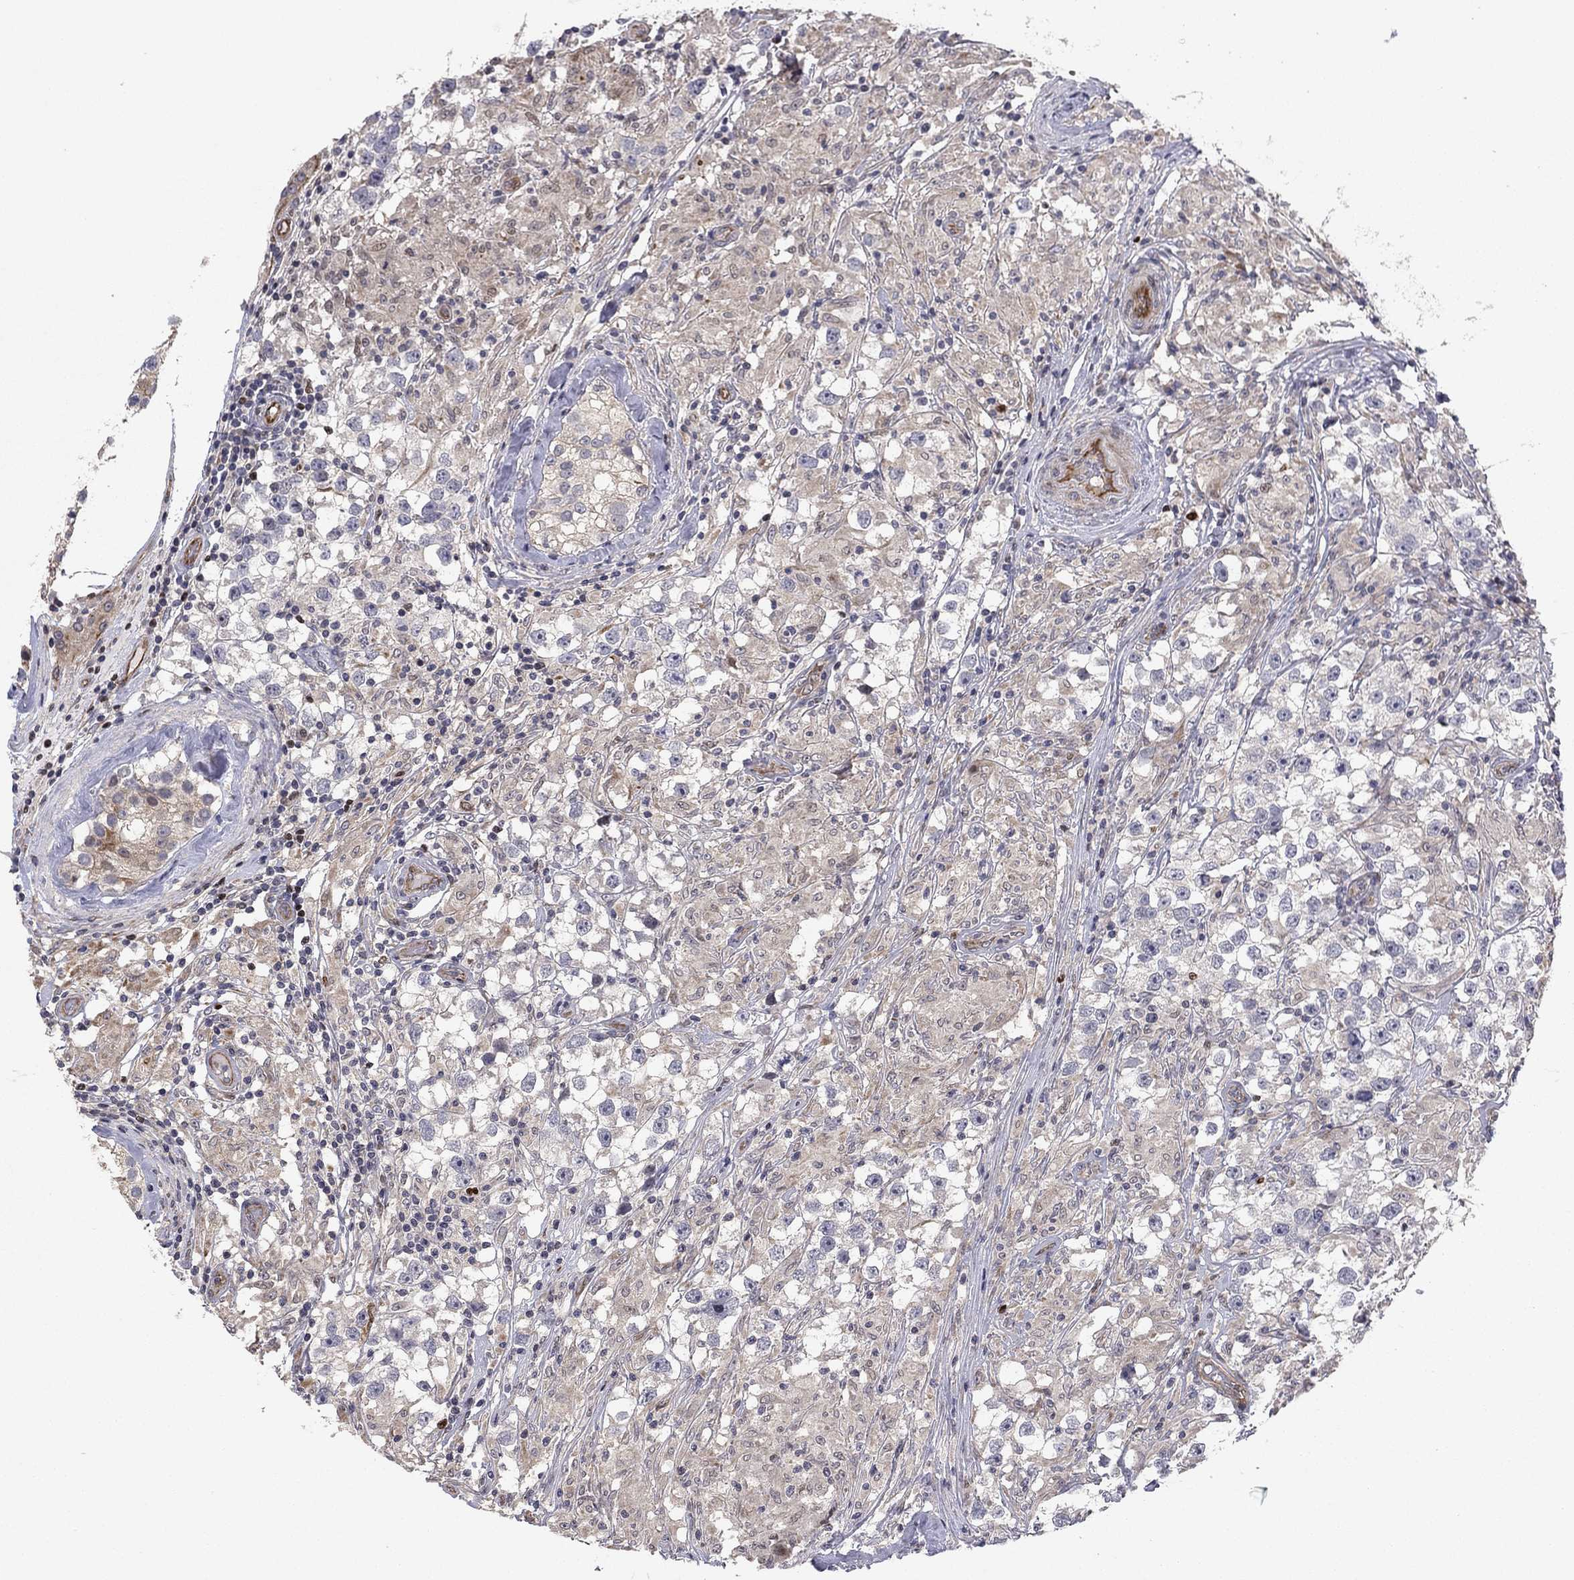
{"staining": {"intensity": "weak", "quantity": "25%-75%", "location": "cytoplasmic/membranous"}, "tissue": "testis cancer", "cell_type": "Tumor cells", "image_type": "cancer", "snomed": [{"axis": "morphology", "description": "Seminoma, NOS"}, {"axis": "topography", "description": "Testis"}], "caption": "Testis cancer (seminoma) stained for a protein demonstrates weak cytoplasmic/membranous positivity in tumor cells. The staining was performed using DAB, with brown indicating positive protein expression. Nuclei are stained blue with hematoxylin.", "gene": "BCL11A", "patient": {"sex": "male", "age": 46}}